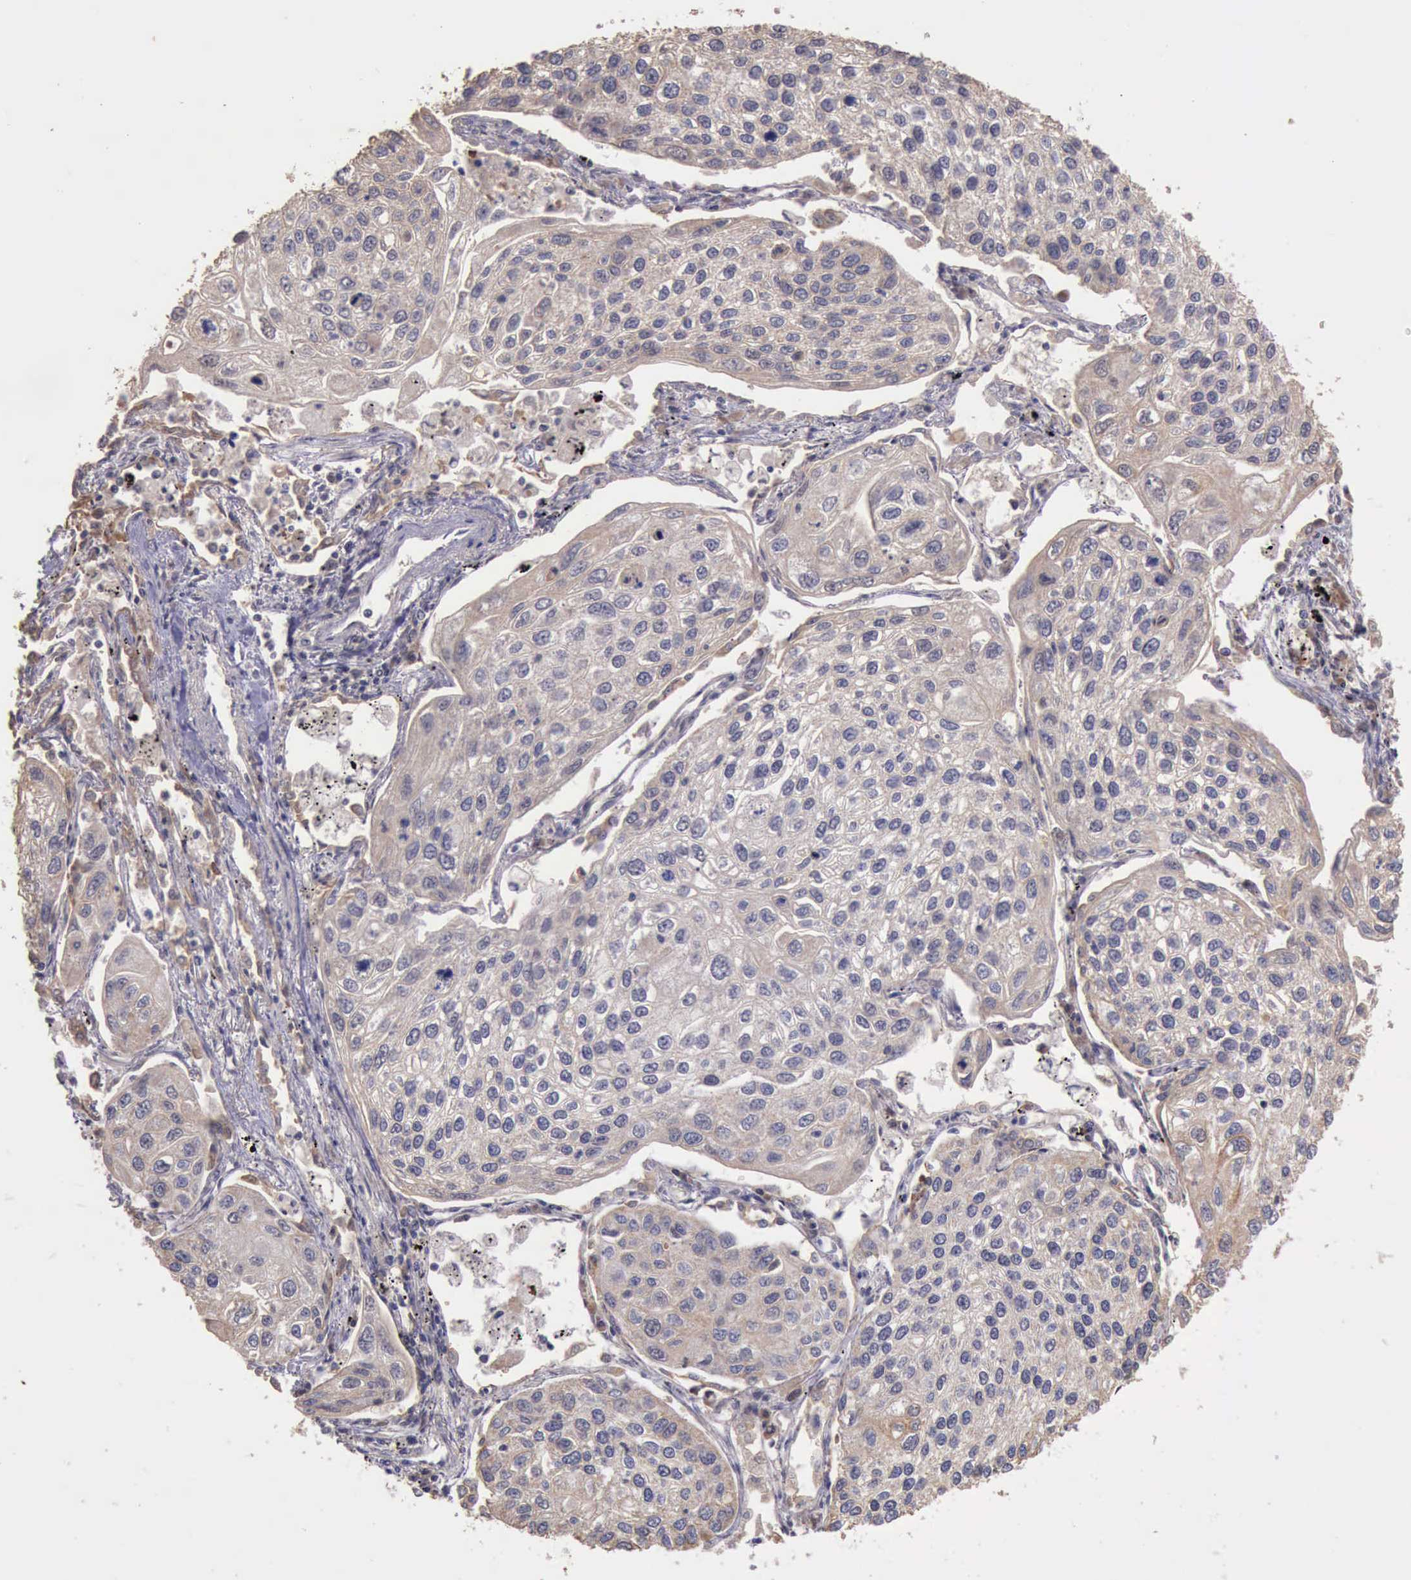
{"staining": {"intensity": "negative", "quantity": "none", "location": "none"}, "tissue": "lung cancer", "cell_type": "Tumor cells", "image_type": "cancer", "snomed": [{"axis": "morphology", "description": "Squamous cell carcinoma, NOS"}, {"axis": "topography", "description": "Lung"}], "caption": "A micrograph of human squamous cell carcinoma (lung) is negative for staining in tumor cells.", "gene": "RAB39B", "patient": {"sex": "male", "age": 75}}